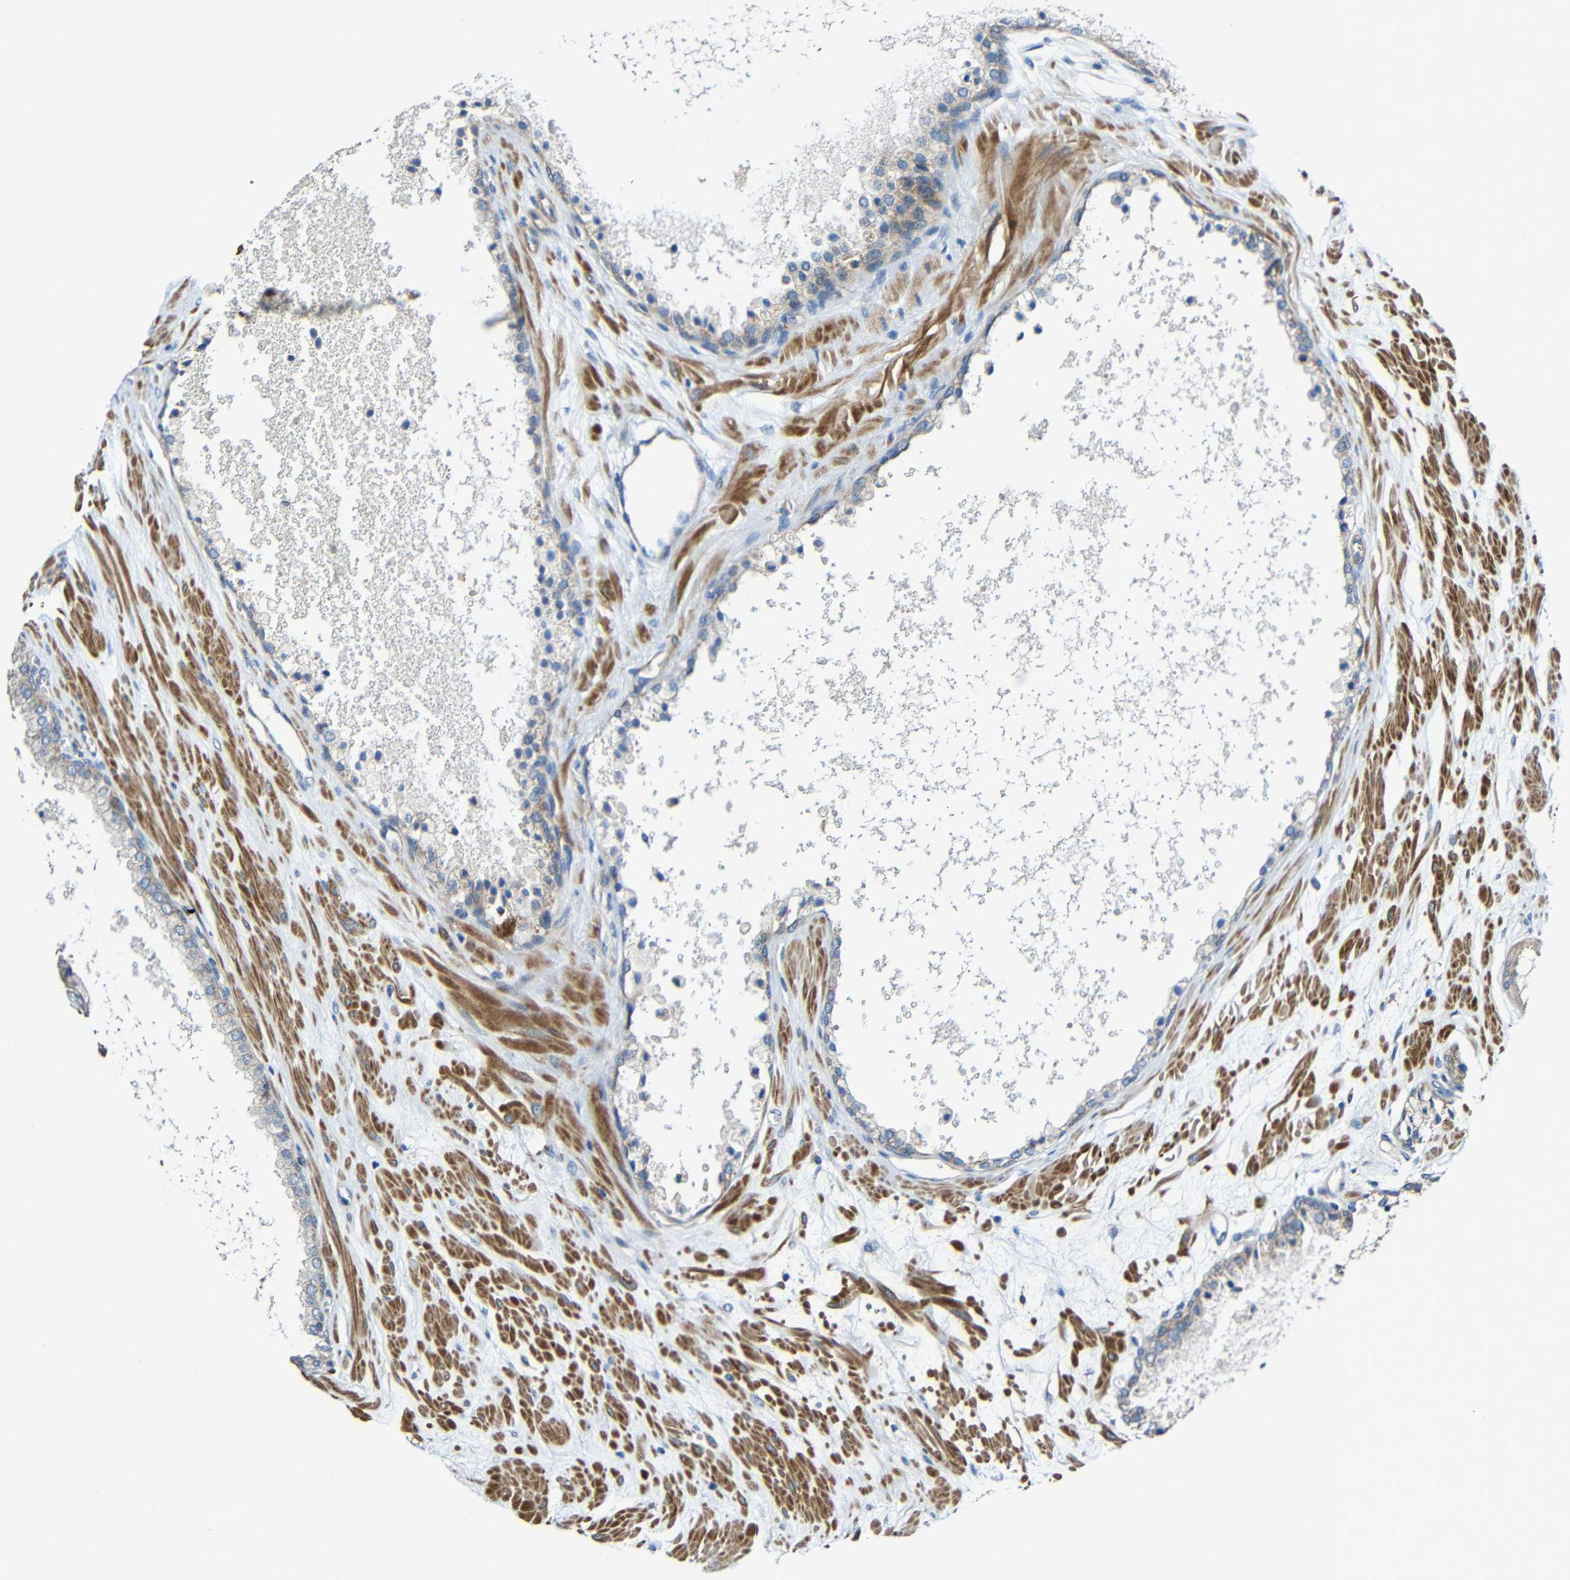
{"staining": {"intensity": "negative", "quantity": "none", "location": "none"}, "tissue": "prostate cancer", "cell_type": "Tumor cells", "image_type": "cancer", "snomed": [{"axis": "morphology", "description": "Adenocarcinoma, High grade"}, {"axis": "topography", "description": "Prostate"}], "caption": "DAB immunohistochemical staining of human high-grade adenocarcinoma (prostate) reveals no significant positivity in tumor cells. The staining was performed using DAB (3,3'-diaminobenzidine) to visualize the protein expression in brown, while the nuclei were stained in blue with hematoxylin (Magnification: 20x).", "gene": "RHOT2", "patient": {"sex": "male", "age": 65}}